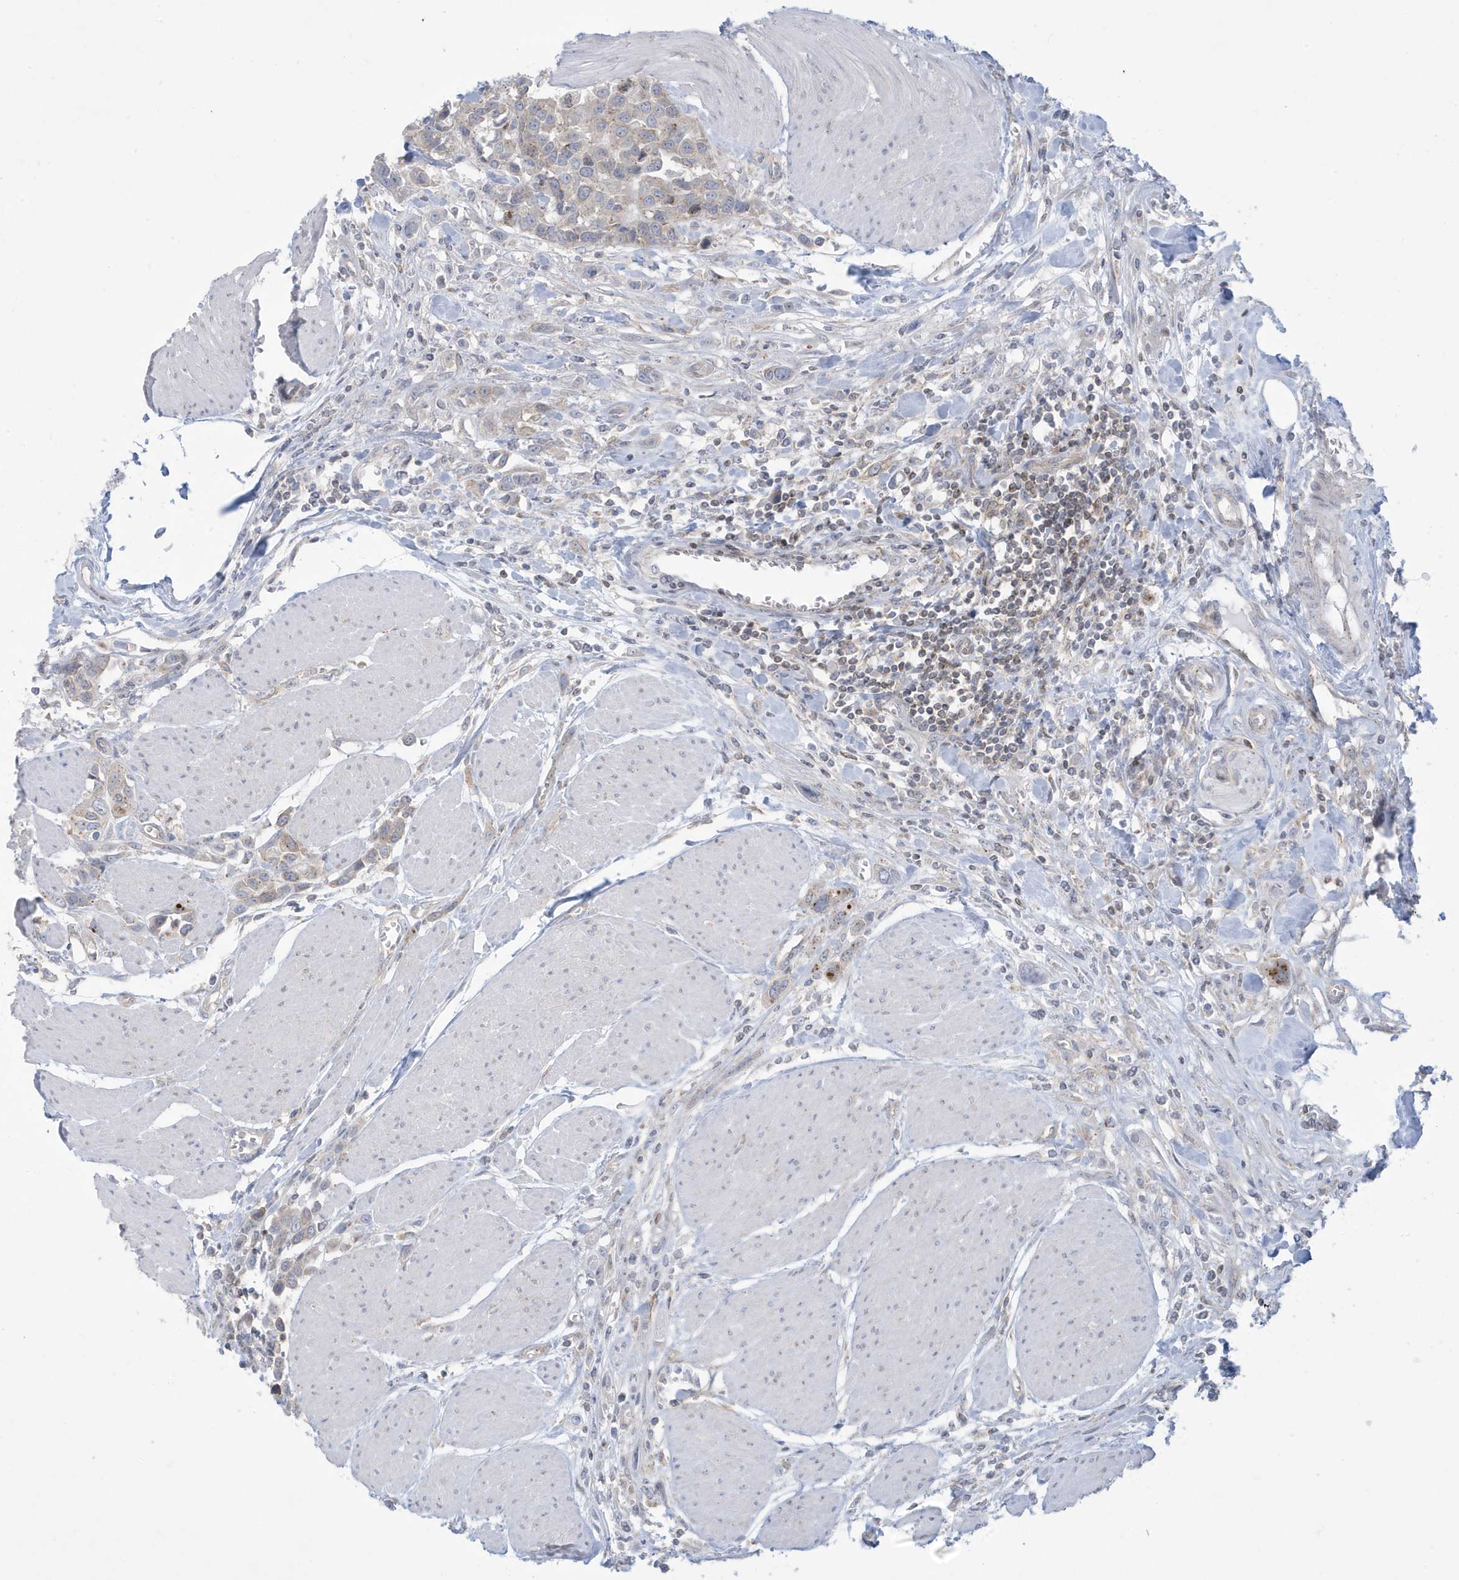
{"staining": {"intensity": "weak", "quantity": "<25%", "location": "cytoplasmic/membranous"}, "tissue": "urothelial cancer", "cell_type": "Tumor cells", "image_type": "cancer", "snomed": [{"axis": "morphology", "description": "Urothelial carcinoma, High grade"}, {"axis": "topography", "description": "Urinary bladder"}], "caption": "Urothelial carcinoma (high-grade) stained for a protein using immunohistochemistry exhibits no positivity tumor cells.", "gene": "SLAMF9", "patient": {"sex": "male", "age": 50}}